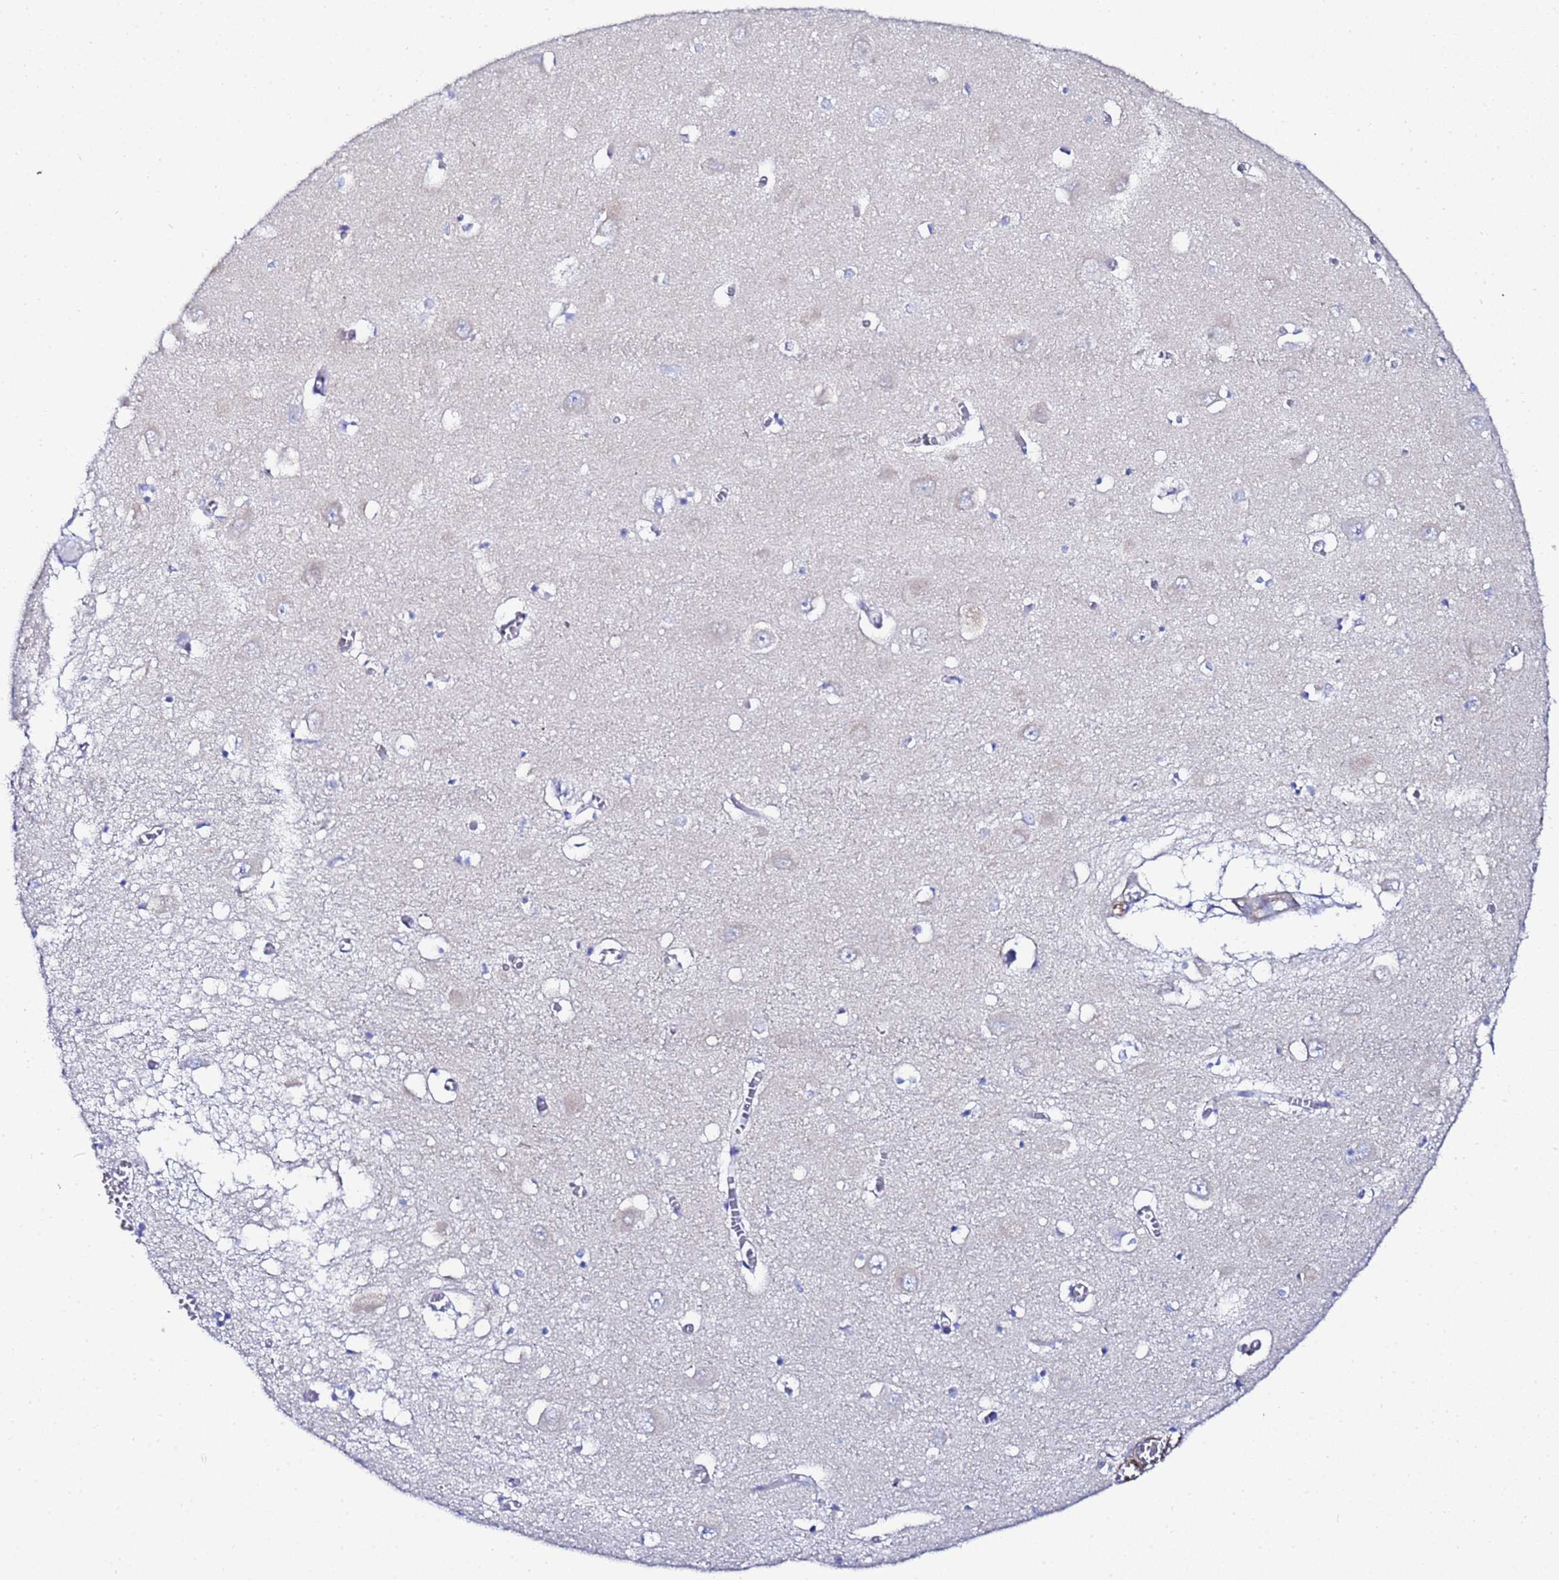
{"staining": {"intensity": "negative", "quantity": "none", "location": "none"}, "tissue": "hippocampus", "cell_type": "Glial cells", "image_type": "normal", "snomed": [{"axis": "morphology", "description": "Normal tissue, NOS"}, {"axis": "topography", "description": "Hippocampus"}], "caption": "Immunohistochemistry (IHC) histopathology image of normal hippocampus stained for a protein (brown), which shows no expression in glial cells.", "gene": "RAB39A", "patient": {"sex": "male", "age": 70}}